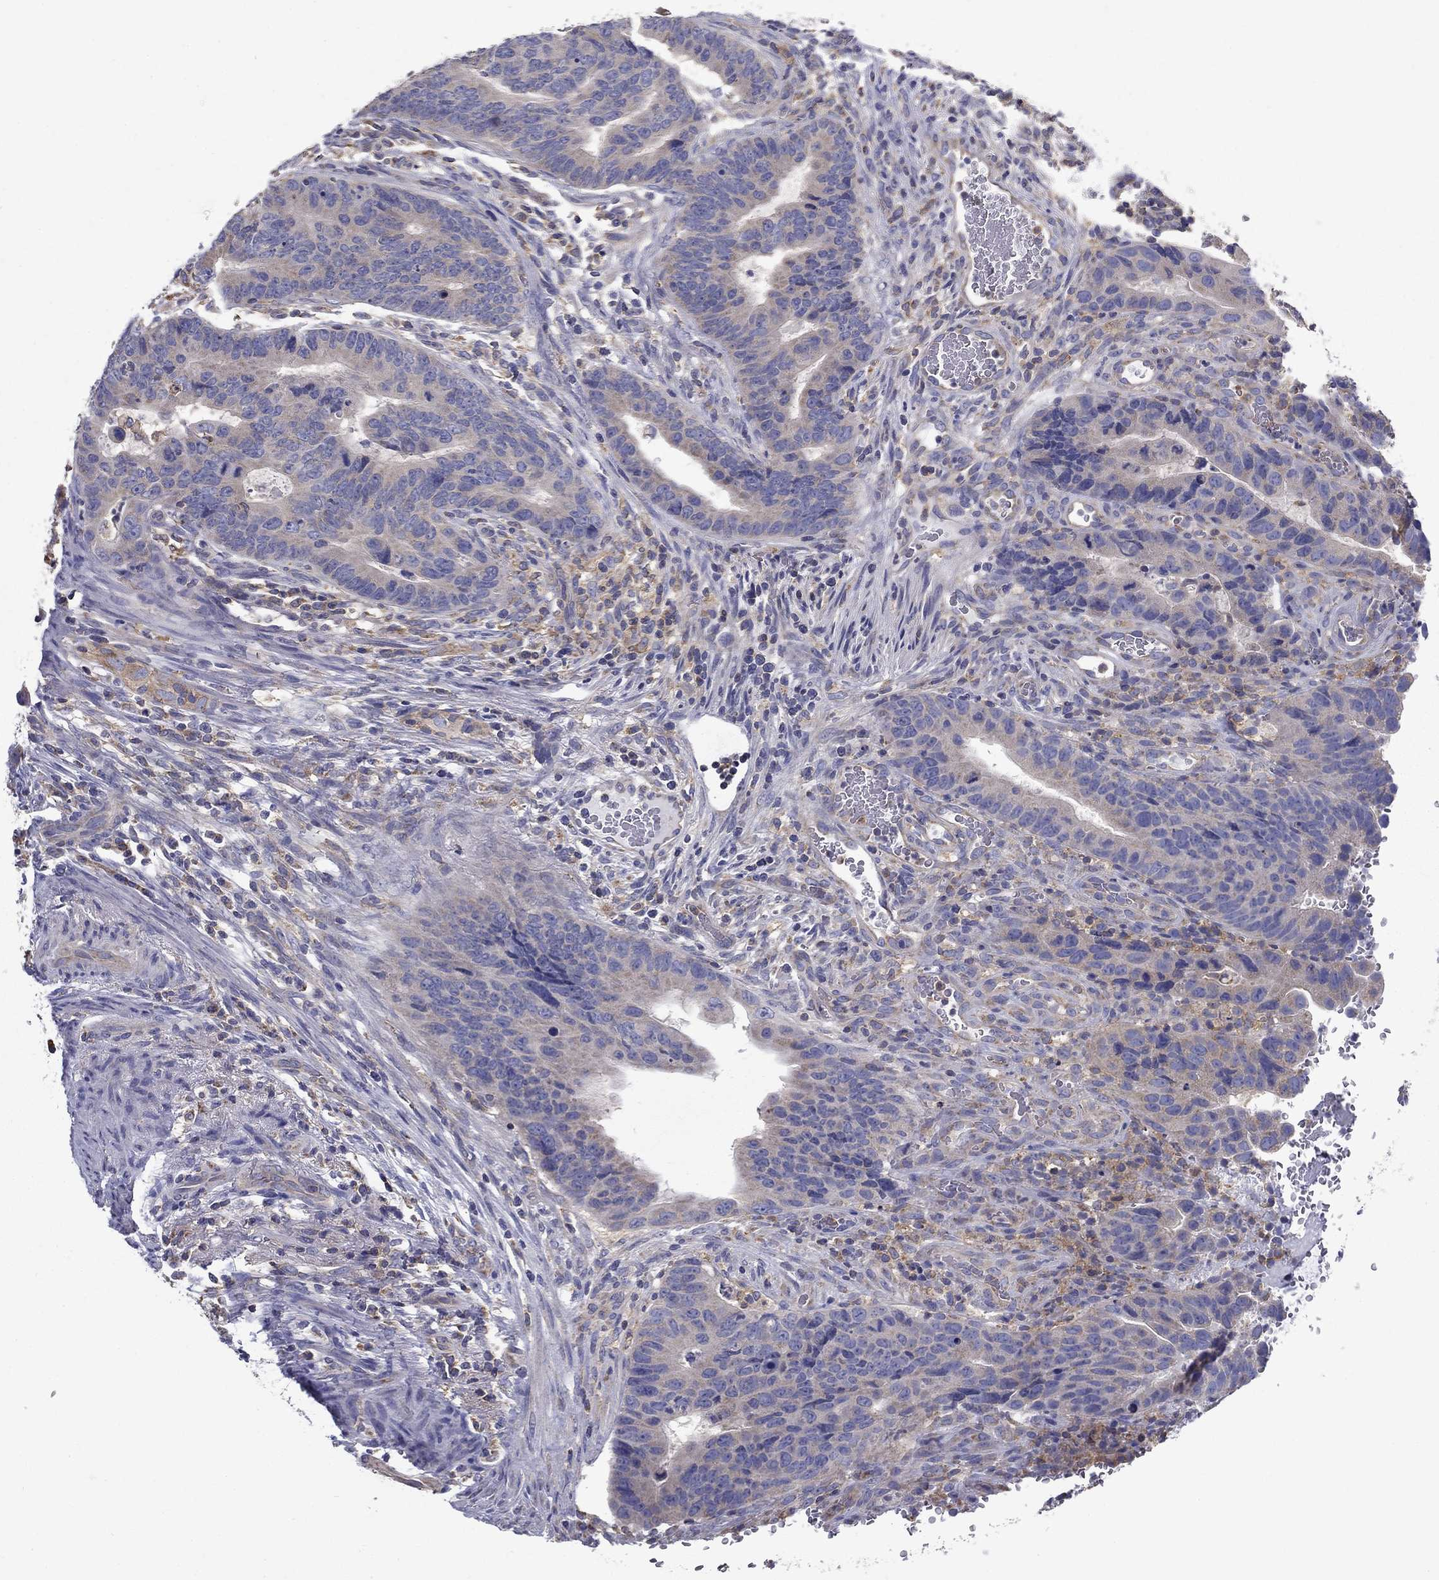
{"staining": {"intensity": "negative", "quantity": "none", "location": "none"}, "tissue": "colorectal cancer", "cell_type": "Tumor cells", "image_type": "cancer", "snomed": [{"axis": "morphology", "description": "Adenocarcinoma, NOS"}, {"axis": "topography", "description": "Colon"}], "caption": "Tumor cells are negative for protein expression in human colorectal cancer. (Stains: DAB immunohistochemistry with hematoxylin counter stain, Microscopy: brightfield microscopy at high magnification).", "gene": "NME5", "patient": {"sex": "female", "age": 56}}